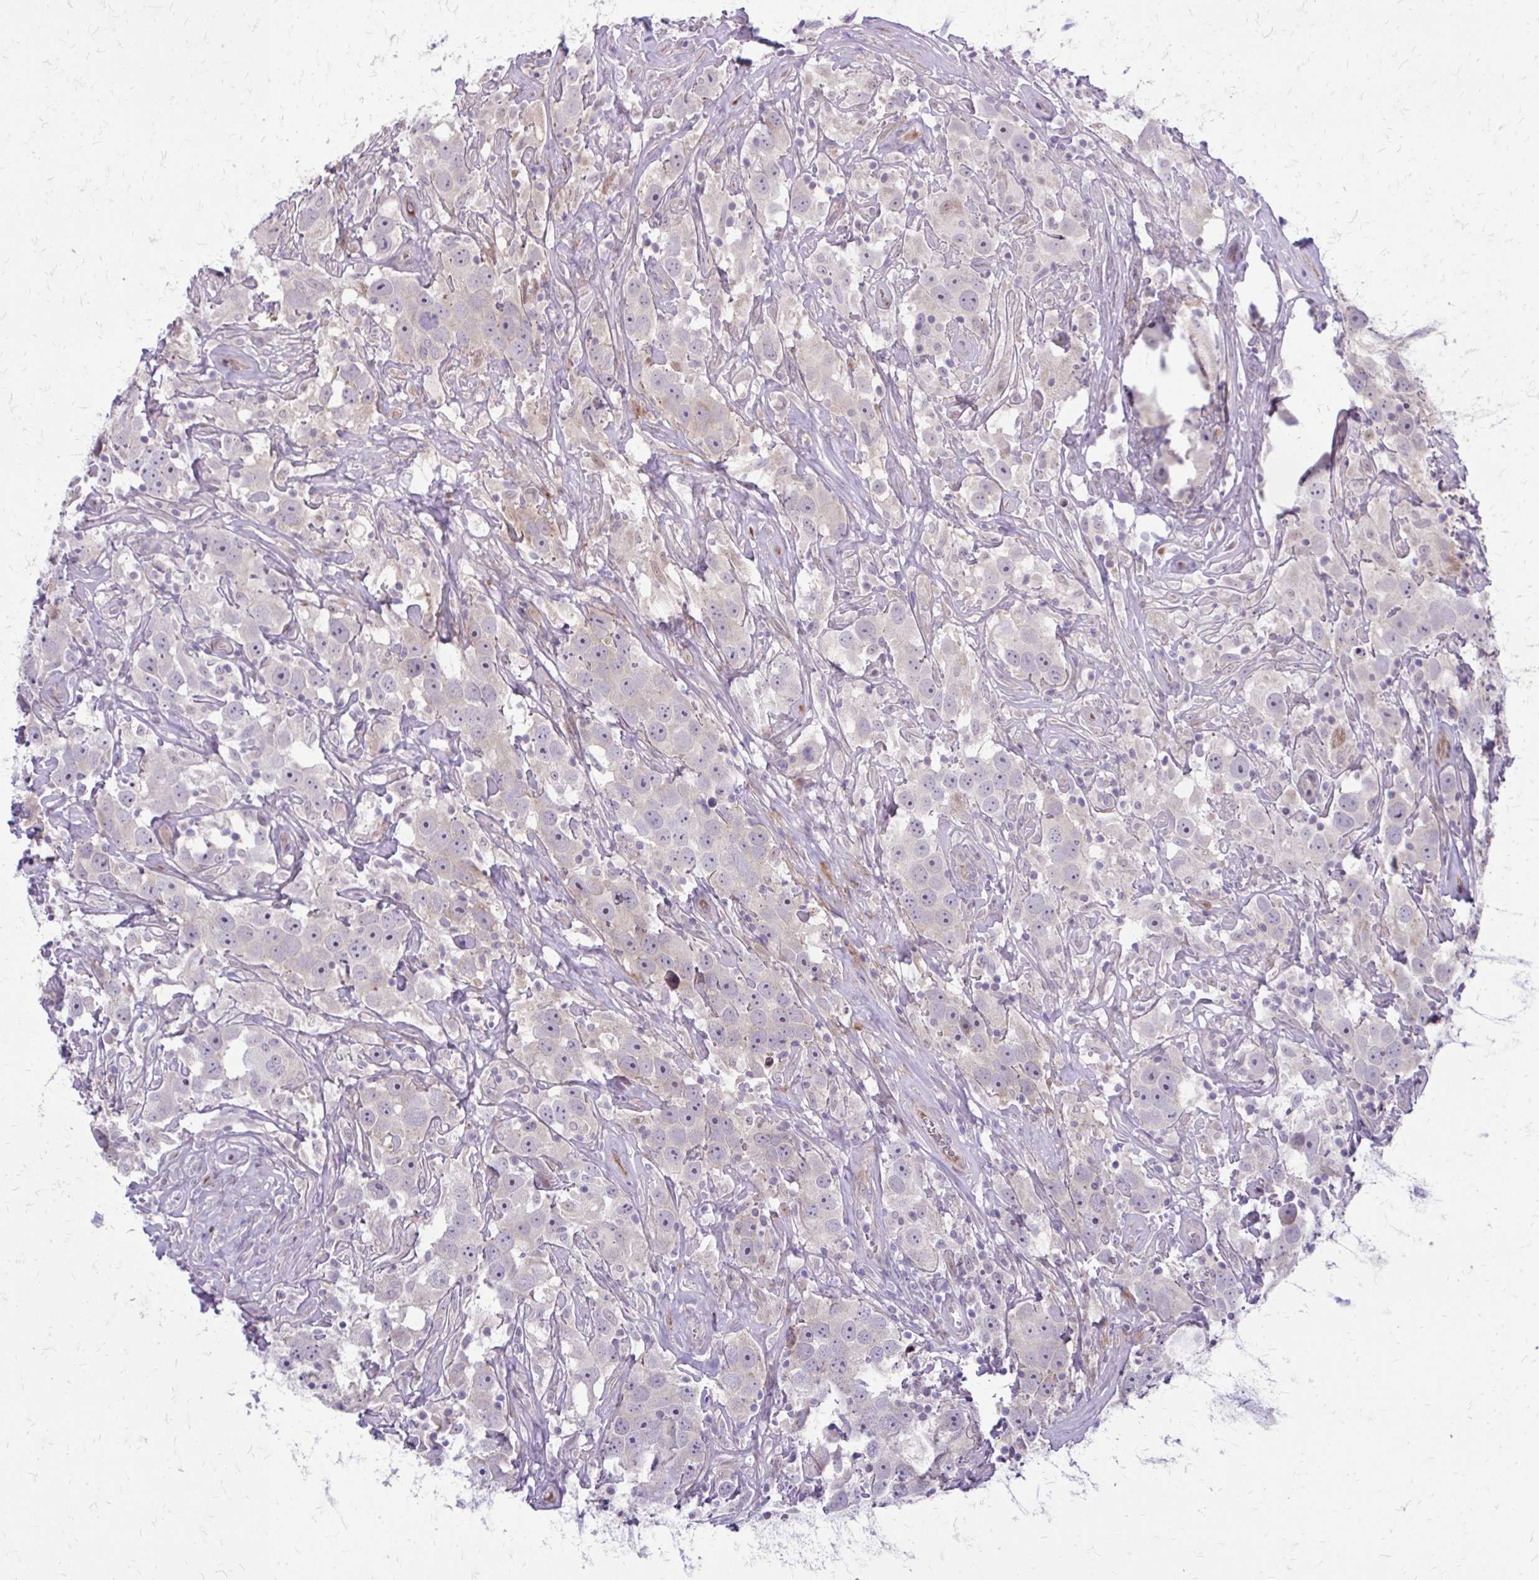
{"staining": {"intensity": "negative", "quantity": "none", "location": "none"}, "tissue": "testis cancer", "cell_type": "Tumor cells", "image_type": "cancer", "snomed": [{"axis": "morphology", "description": "Seminoma, NOS"}, {"axis": "topography", "description": "Testis"}], "caption": "Tumor cells are negative for protein expression in human testis cancer (seminoma).", "gene": "PPDPFL", "patient": {"sex": "male", "age": 49}}